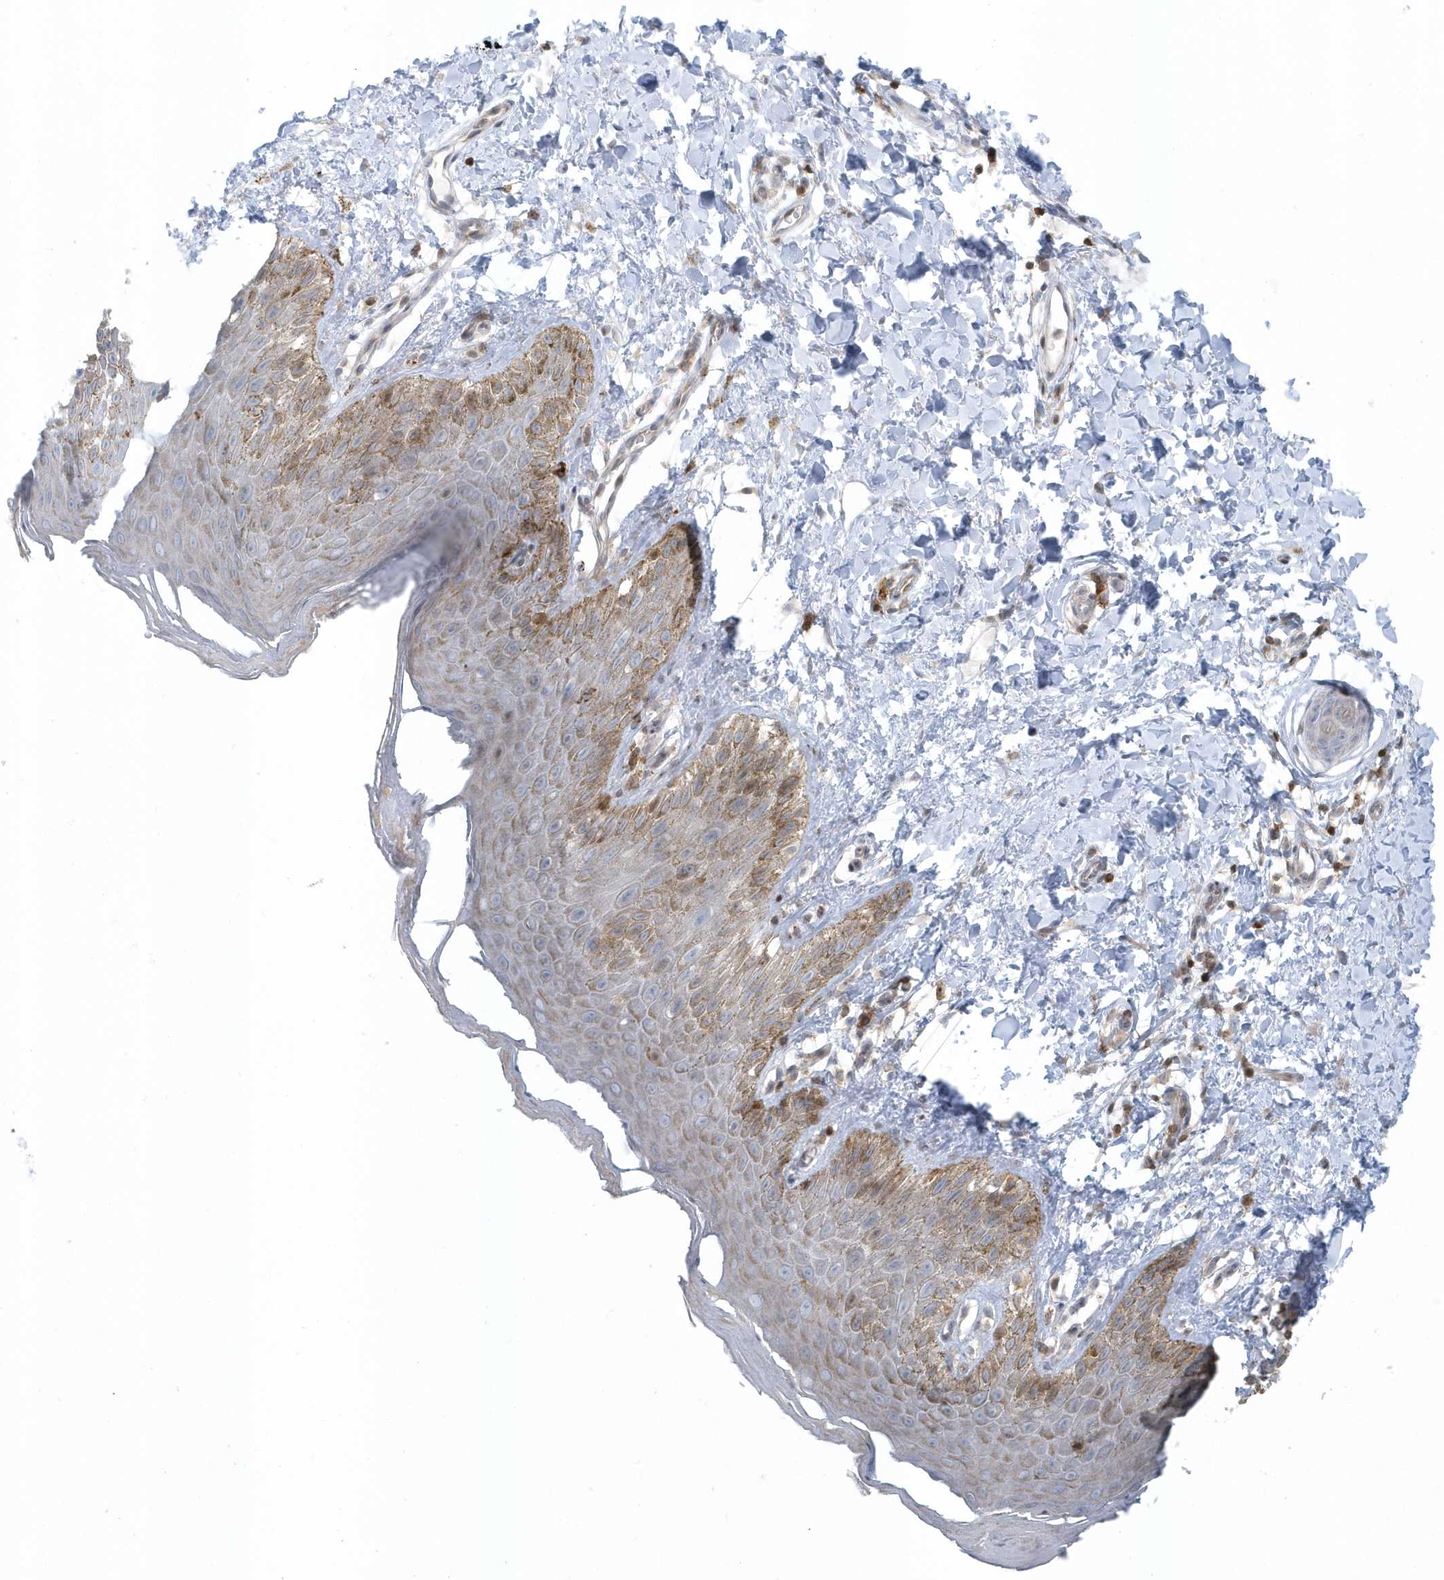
{"staining": {"intensity": "moderate", "quantity": "25%-75%", "location": "cytoplasmic/membranous"}, "tissue": "skin", "cell_type": "Epidermal cells", "image_type": "normal", "snomed": [{"axis": "morphology", "description": "Normal tissue, NOS"}, {"axis": "topography", "description": "Anal"}], "caption": "Immunohistochemical staining of normal human skin reveals 25%-75% levels of moderate cytoplasmic/membranous protein expression in about 25%-75% of epidermal cells. The staining was performed using DAB, with brown indicating positive protein expression. Nuclei are stained blue with hematoxylin.", "gene": "CACNB2", "patient": {"sex": "male", "age": 44}}